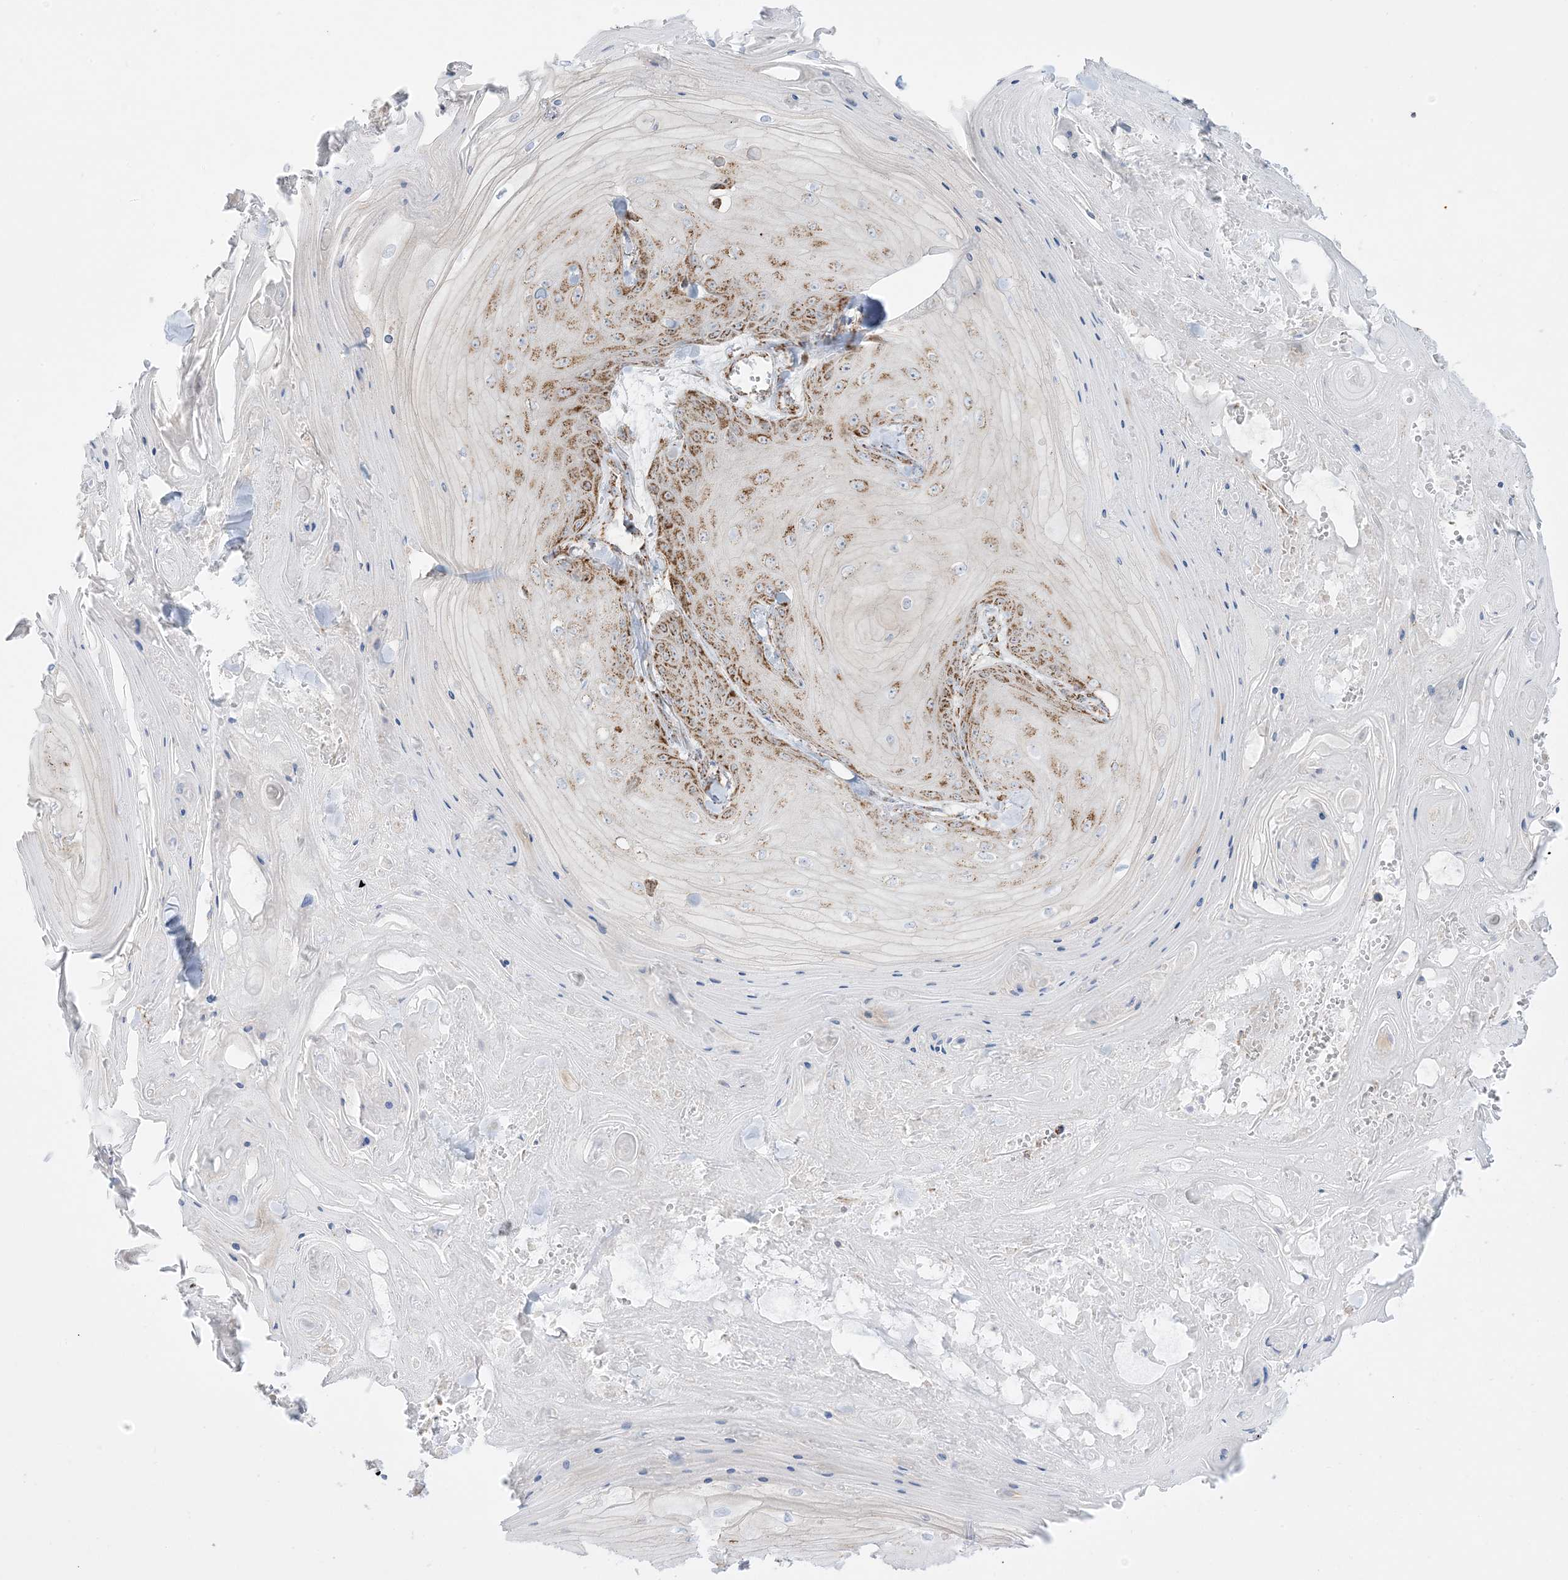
{"staining": {"intensity": "moderate", "quantity": ">75%", "location": "cytoplasmic/membranous"}, "tissue": "skin cancer", "cell_type": "Tumor cells", "image_type": "cancer", "snomed": [{"axis": "morphology", "description": "Squamous cell carcinoma, NOS"}, {"axis": "topography", "description": "Skin"}], "caption": "Immunohistochemistry of human skin squamous cell carcinoma demonstrates medium levels of moderate cytoplasmic/membranous staining in about >75% of tumor cells.", "gene": "MRPS36", "patient": {"sex": "male", "age": 74}}